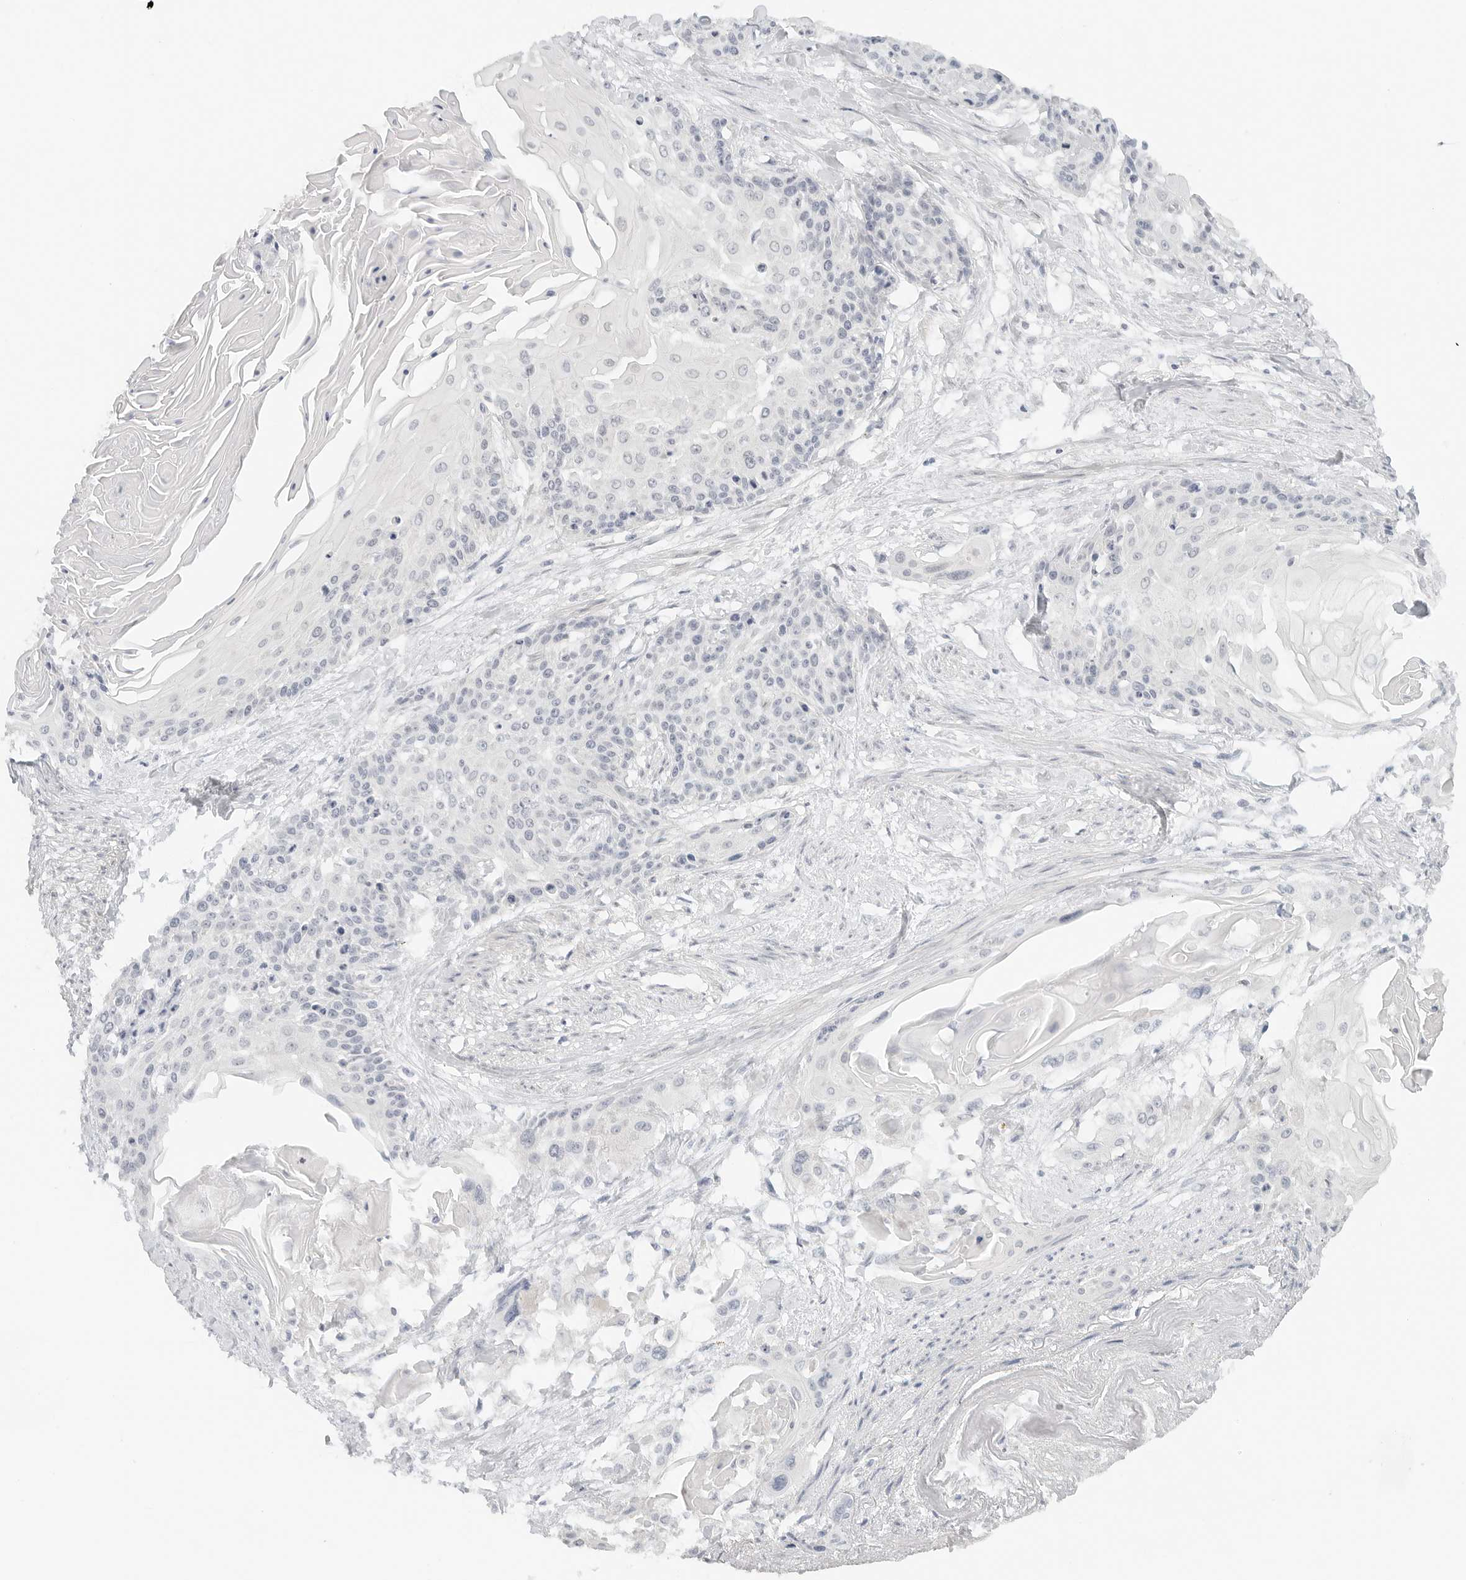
{"staining": {"intensity": "negative", "quantity": "none", "location": "none"}, "tissue": "cervical cancer", "cell_type": "Tumor cells", "image_type": "cancer", "snomed": [{"axis": "morphology", "description": "Squamous cell carcinoma, NOS"}, {"axis": "topography", "description": "Cervix"}], "caption": "This is an IHC image of human squamous cell carcinoma (cervical). There is no expression in tumor cells.", "gene": "NEO1", "patient": {"sex": "female", "age": 57}}